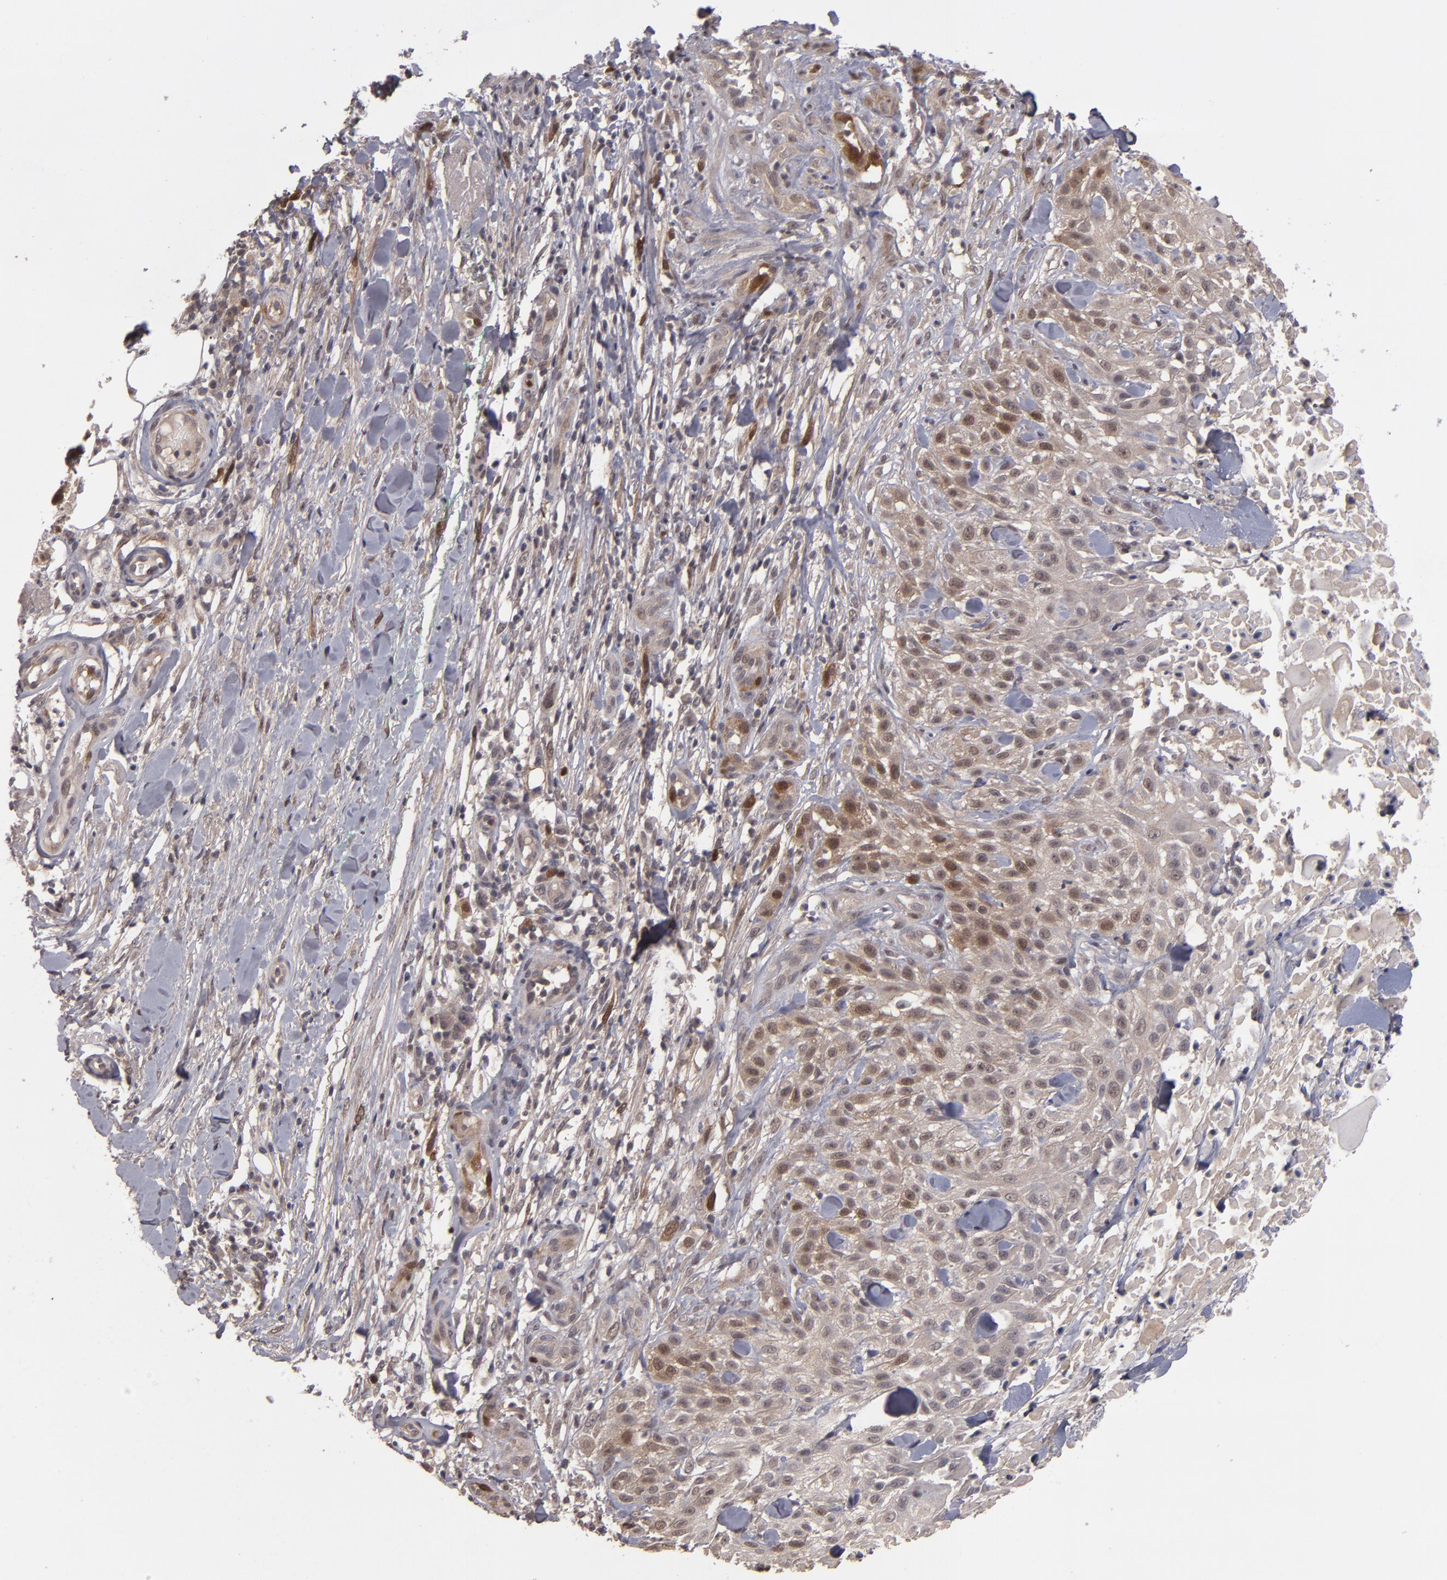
{"staining": {"intensity": "moderate", "quantity": ">75%", "location": "cytoplasmic/membranous"}, "tissue": "skin cancer", "cell_type": "Tumor cells", "image_type": "cancer", "snomed": [{"axis": "morphology", "description": "Squamous cell carcinoma, NOS"}, {"axis": "topography", "description": "Skin"}], "caption": "Immunohistochemistry of human skin squamous cell carcinoma displays medium levels of moderate cytoplasmic/membranous staining in approximately >75% of tumor cells. (Brightfield microscopy of DAB IHC at high magnification).", "gene": "TYMS", "patient": {"sex": "female", "age": 42}}